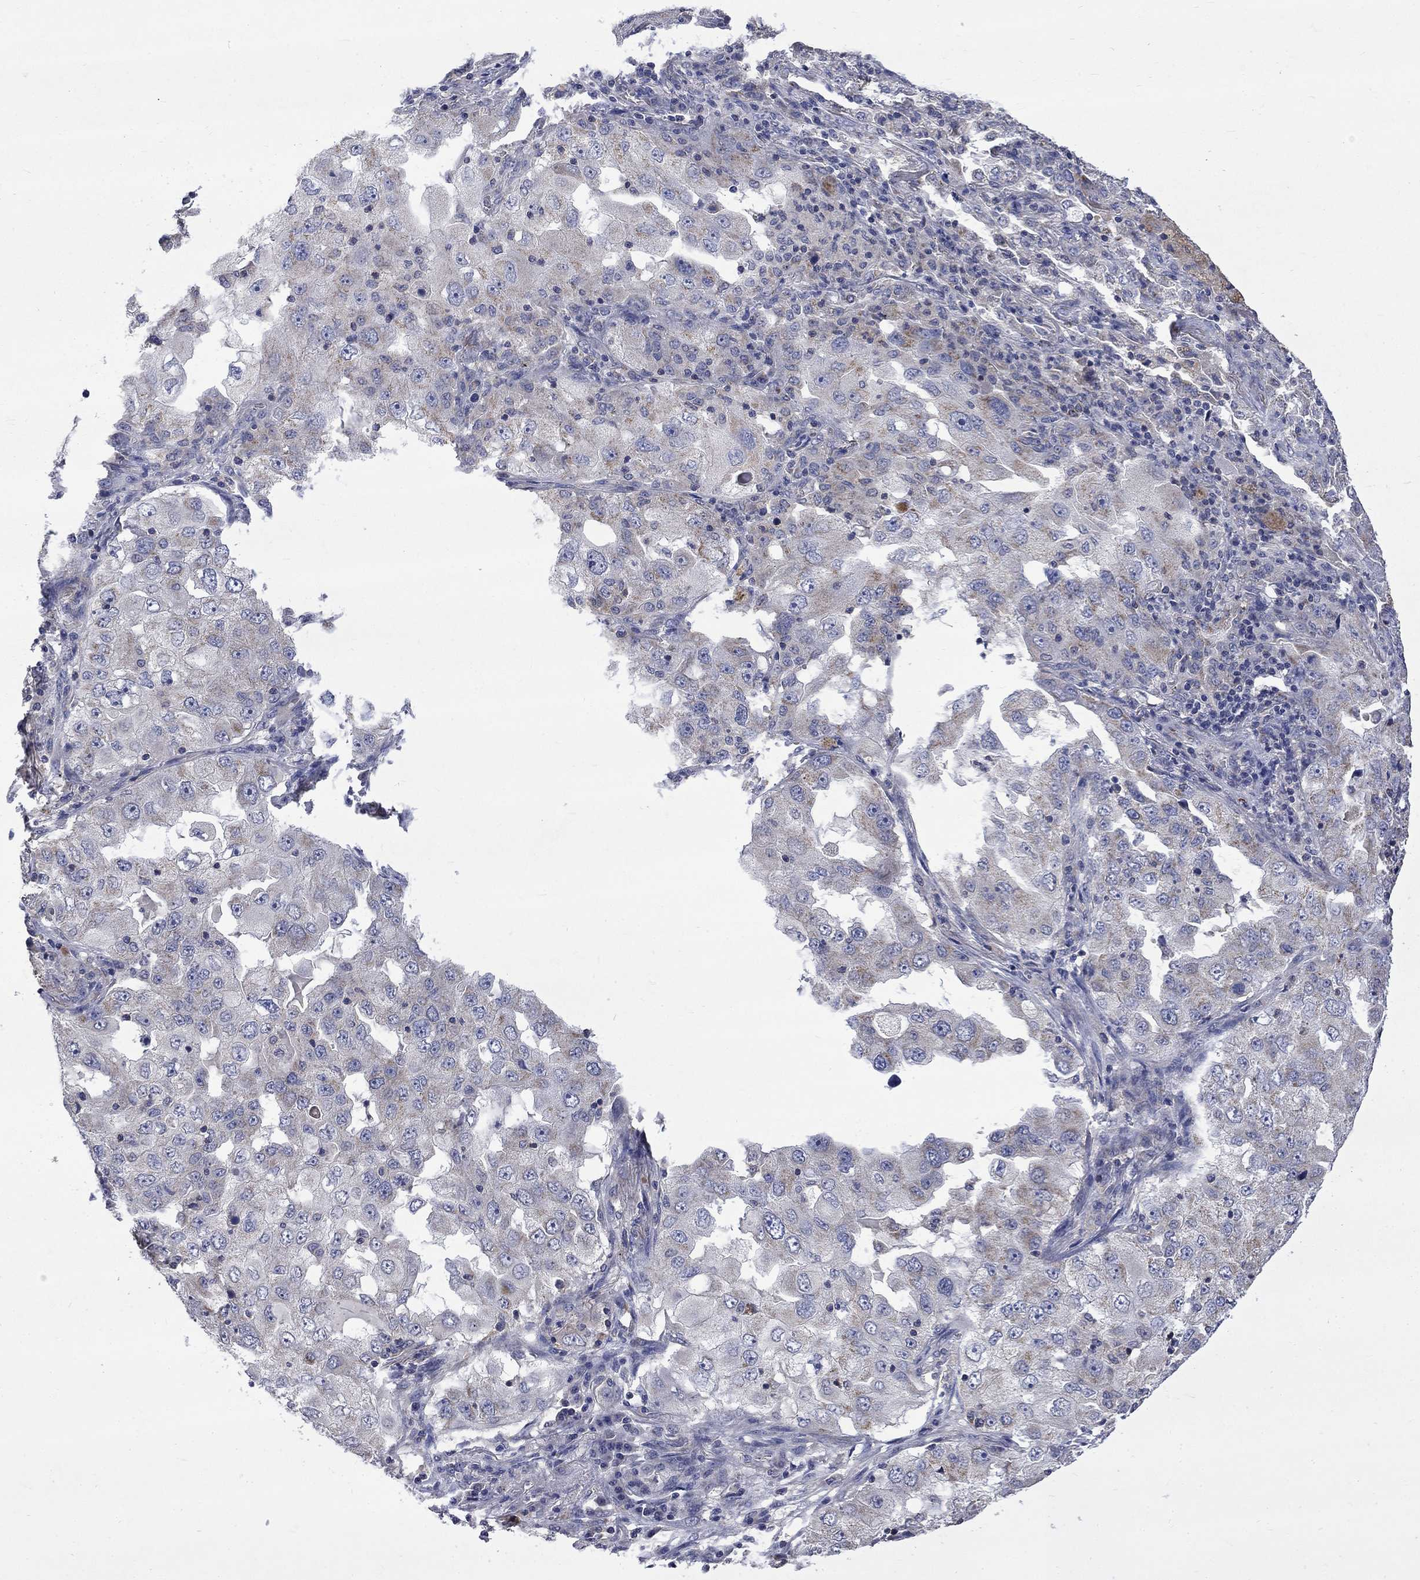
{"staining": {"intensity": "moderate", "quantity": "<25%", "location": "cytoplasmic/membranous"}, "tissue": "lung cancer", "cell_type": "Tumor cells", "image_type": "cancer", "snomed": [{"axis": "morphology", "description": "Adenocarcinoma, NOS"}, {"axis": "topography", "description": "Lung"}], "caption": "Immunohistochemical staining of human lung cancer (adenocarcinoma) shows moderate cytoplasmic/membranous protein expression in approximately <25% of tumor cells. (brown staining indicates protein expression, while blue staining denotes nuclei).", "gene": "HSPA12A", "patient": {"sex": "female", "age": 61}}